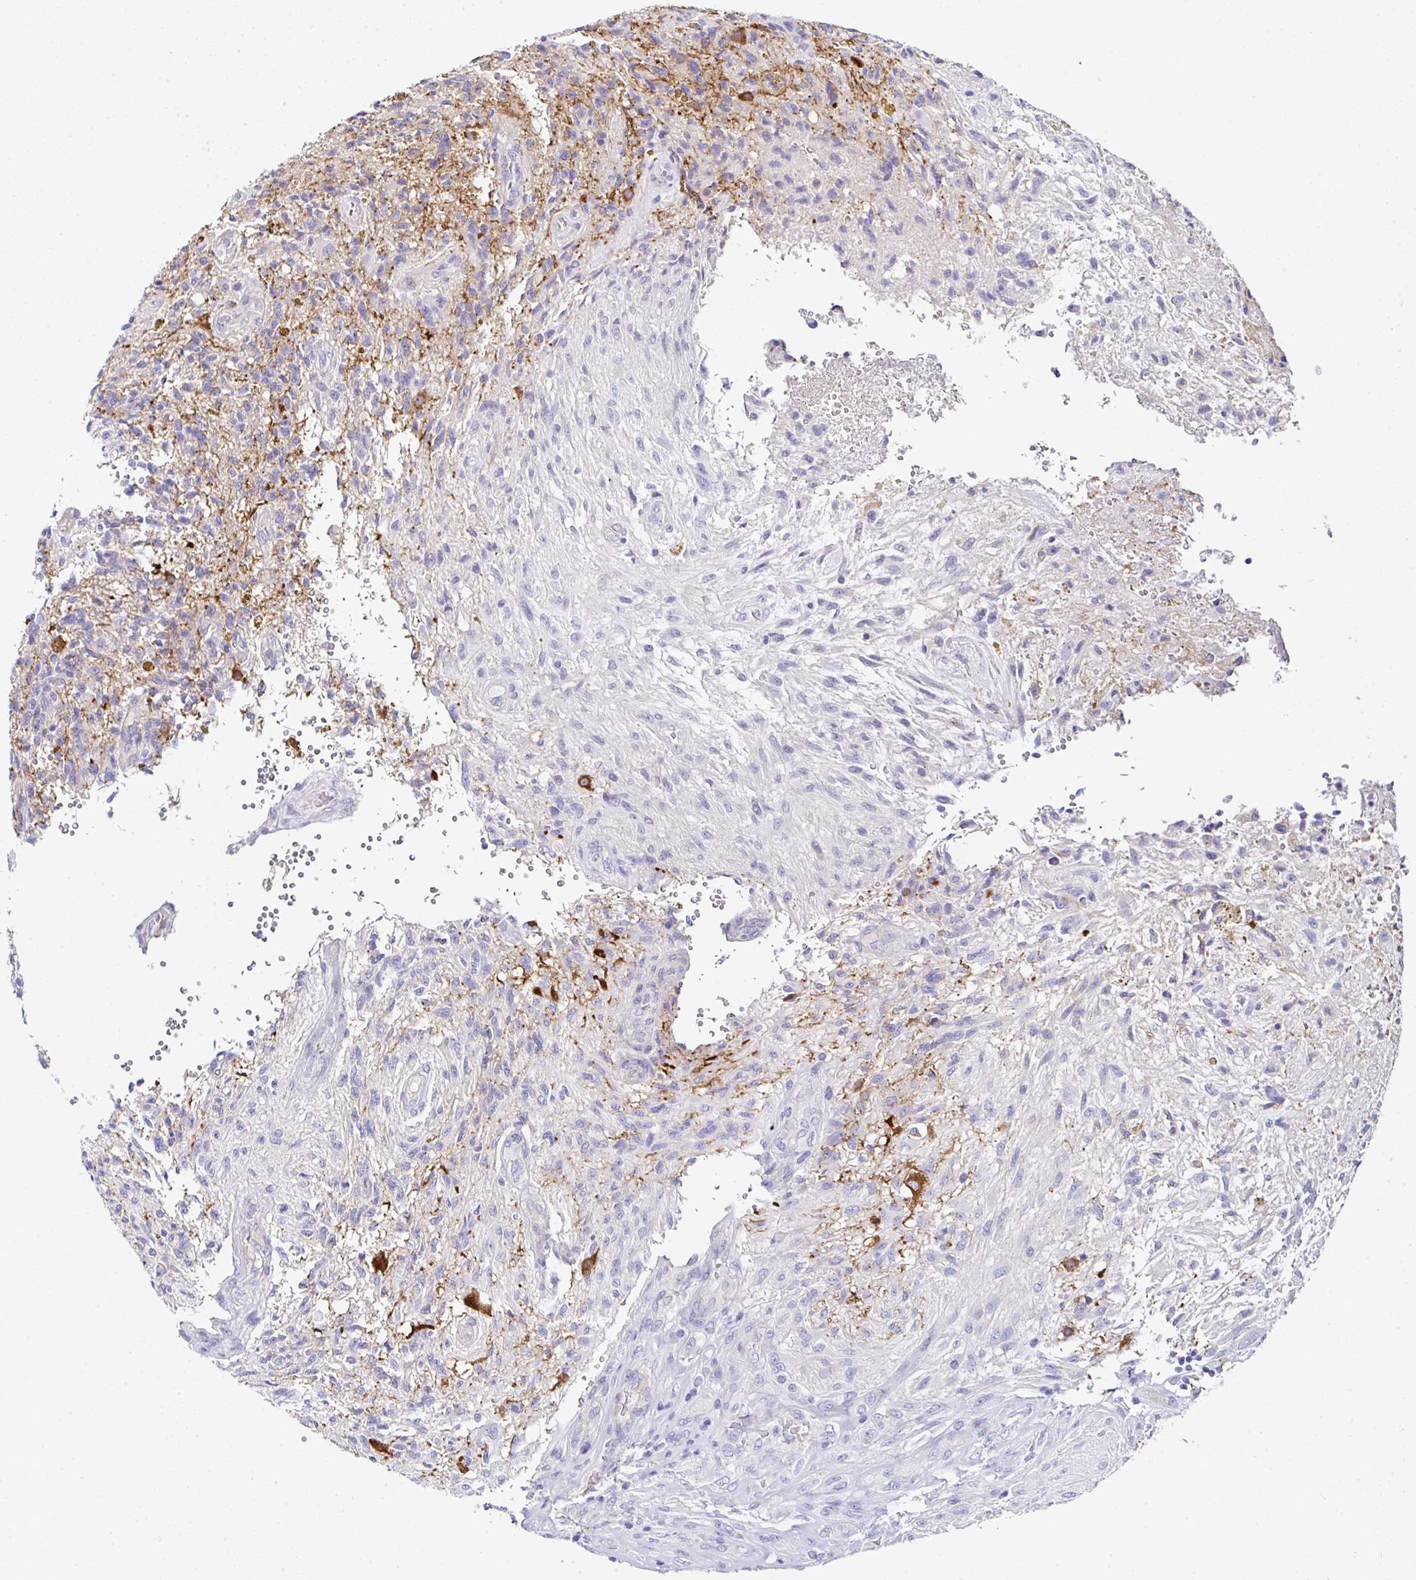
{"staining": {"intensity": "negative", "quantity": "none", "location": "none"}, "tissue": "glioma", "cell_type": "Tumor cells", "image_type": "cancer", "snomed": [{"axis": "morphology", "description": "Glioma, malignant, High grade"}, {"axis": "topography", "description": "Brain"}], "caption": "This is a micrograph of immunohistochemistry staining of high-grade glioma (malignant), which shows no positivity in tumor cells.", "gene": "PPFIA4", "patient": {"sex": "male", "age": 56}}